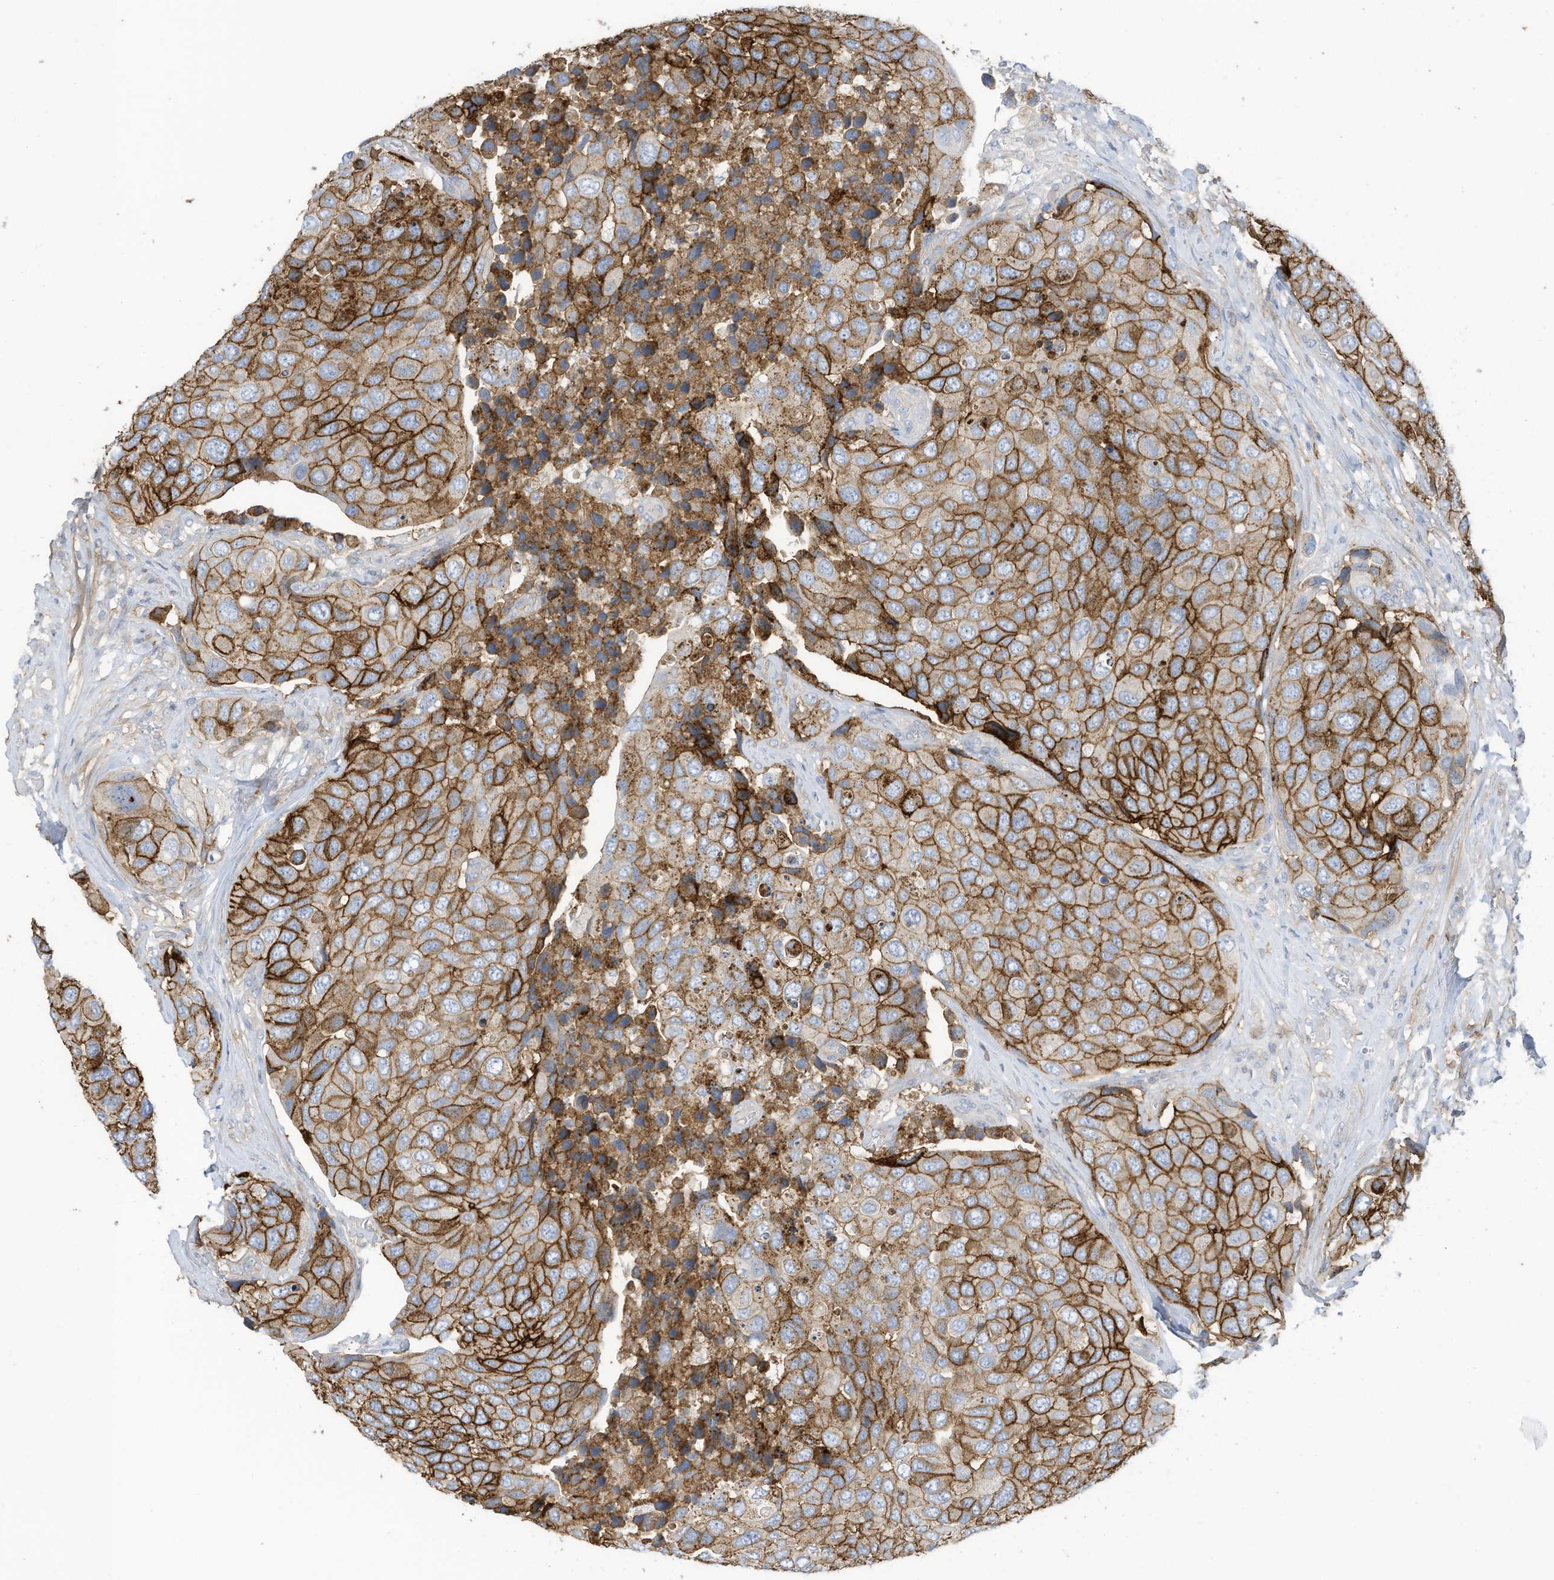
{"staining": {"intensity": "strong", "quantity": ">75%", "location": "cytoplasmic/membranous"}, "tissue": "urothelial cancer", "cell_type": "Tumor cells", "image_type": "cancer", "snomed": [{"axis": "morphology", "description": "Urothelial carcinoma, High grade"}, {"axis": "topography", "description": "Urinary bladder"}], "caption": "Immunohistochemical staining of urothelial cancer demonstrates high levels of strong cytoplasmic/membranous staining in approximately >75% of tumor cells.", "gene": "SLC1A5", "patient": {"sex": "male", "age": 74}}